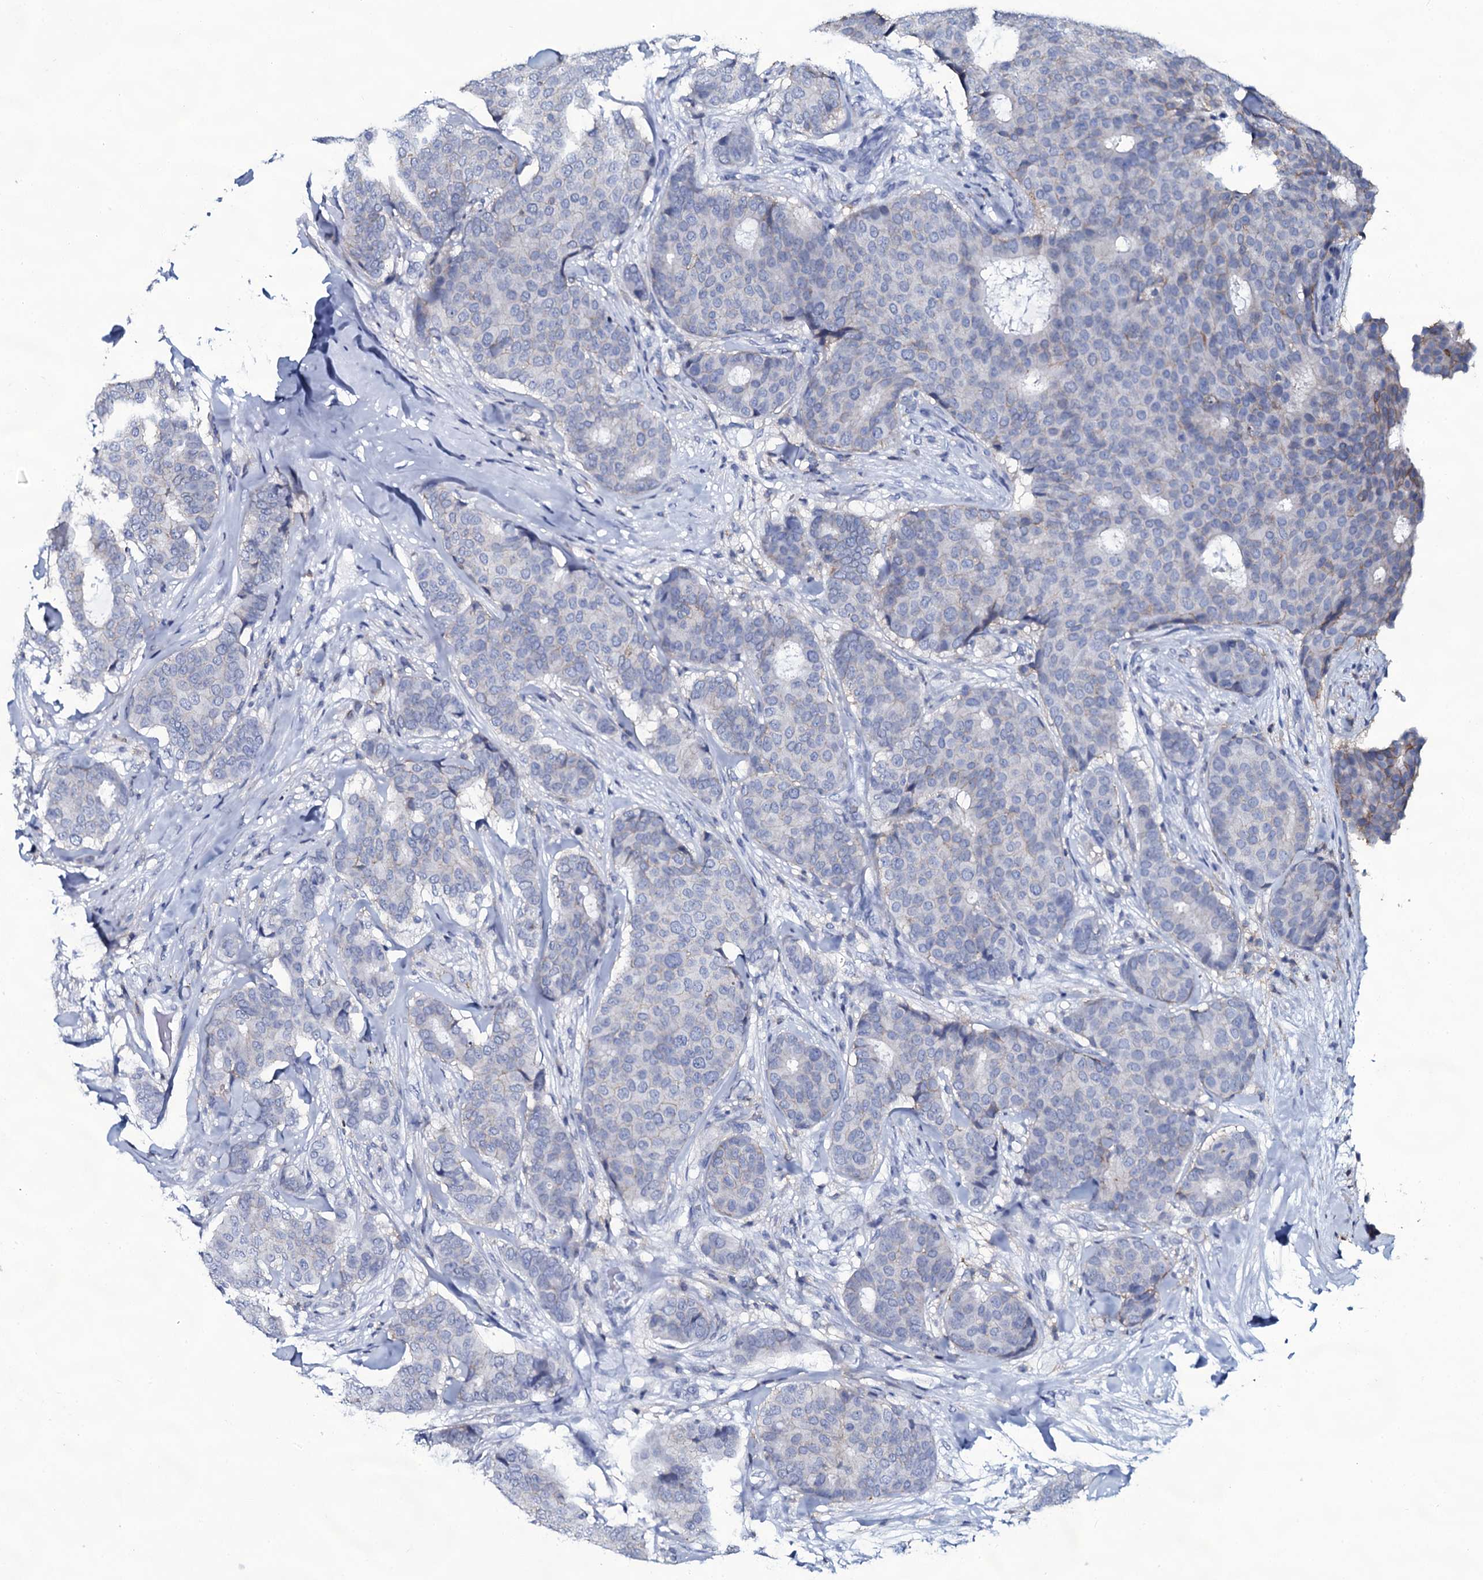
{"staining": {"intensity": "negative", "quantity": "none", "location": "none"}, "tissue": "breast cancer", "cell_type": "Tumor cells", "image_type": "cancer", "snomed": [{"axis": "morphology", "description": "Duct carcinoma"}, {"axis": "topography", "description": "Breast"}], "caption": "The micrograph exhibits no staining of tumor cells in breast cancer (infiltrating ductal carcinoma).", "gene": "SLC4A7", "patient": {"sex": "female", "age": 75}}